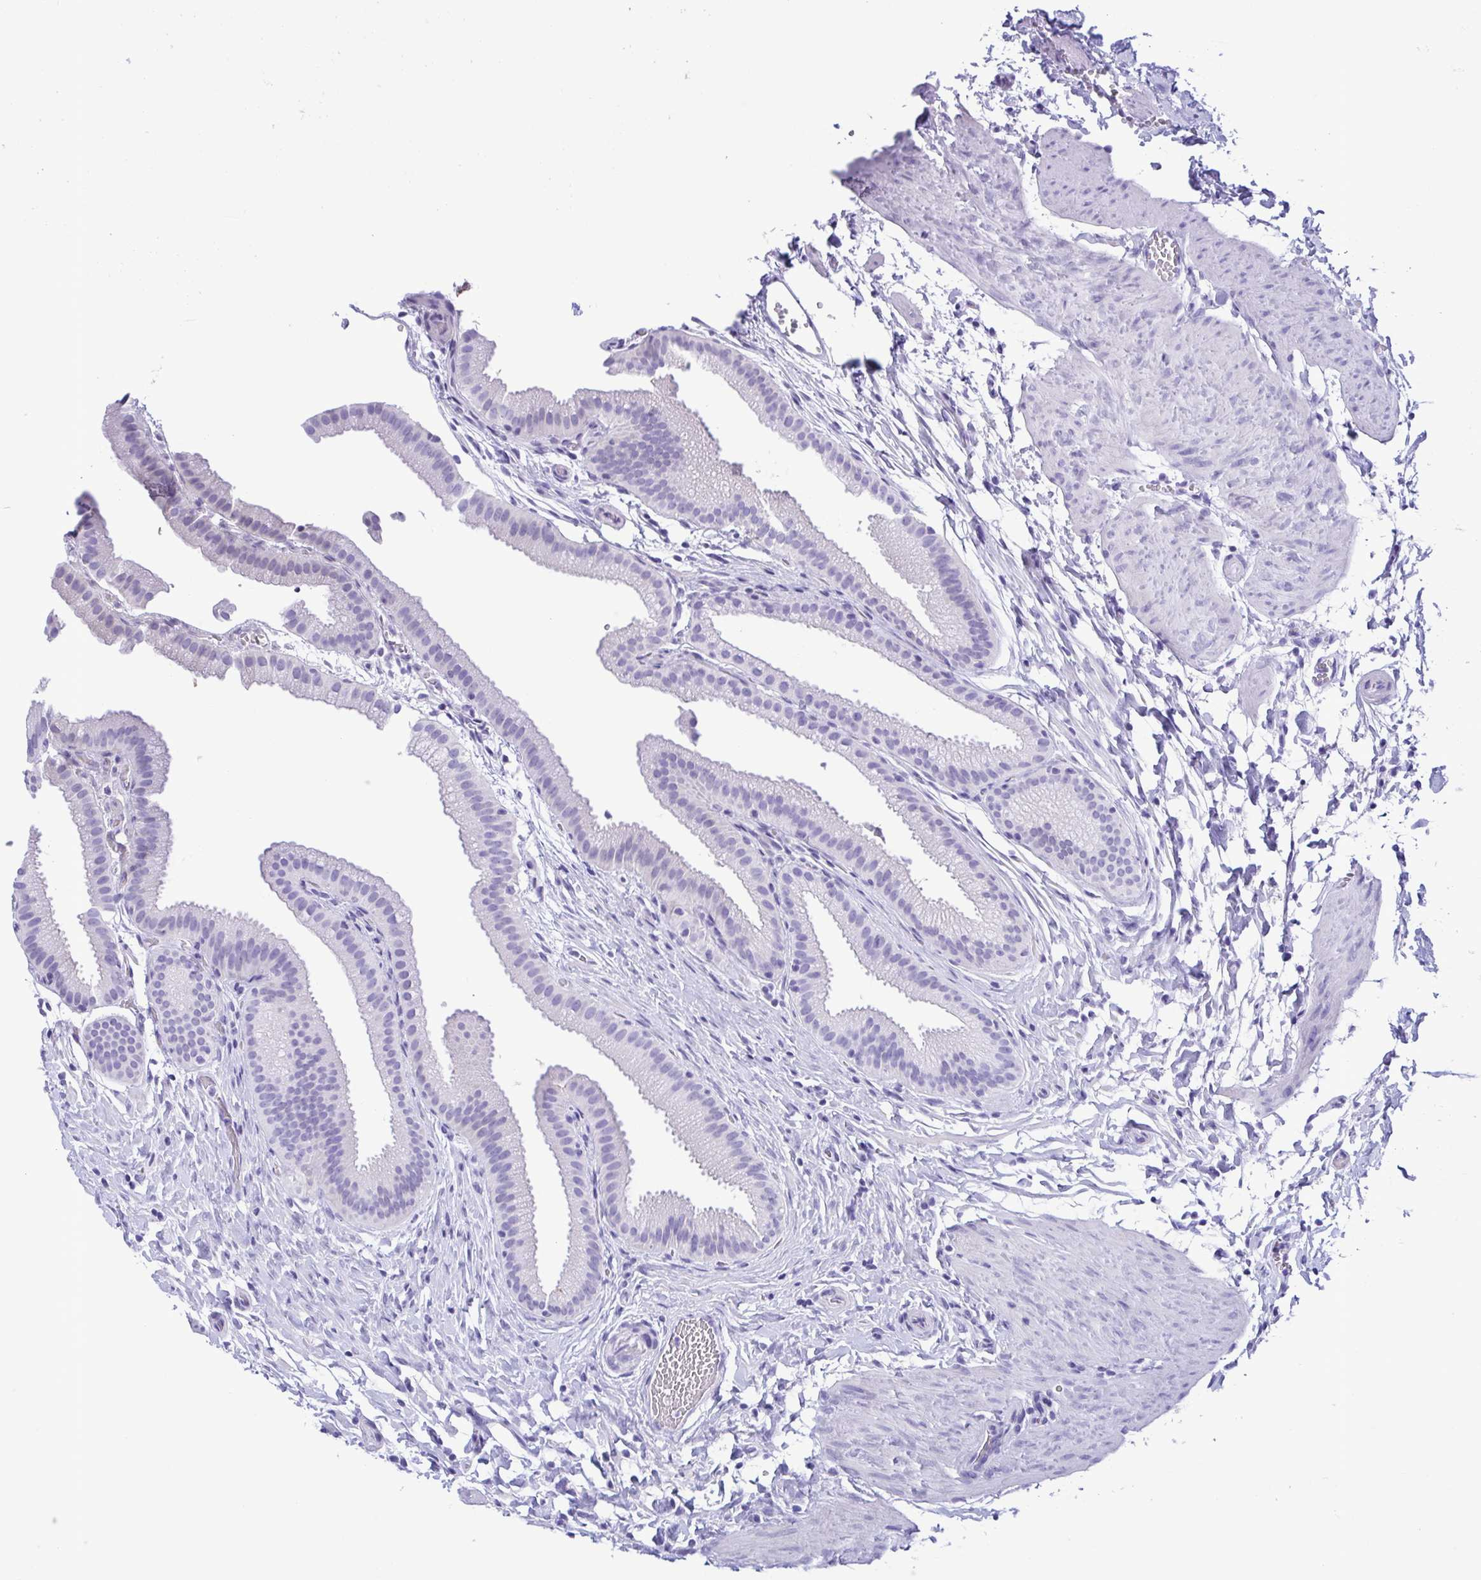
{"staining": {"intensity": "negative", "quantity": "none", "location": "none"}, "tissue": "gallbladder", "cell_type": "Glandular cells", "image_type": "normal", "snomed": [{"axis": "morphology", "description": "Normal tissue, NOS"}, {"axis": "topography", "description": "Gallbladder"}], "caption": "IHC of unremarkable human gallbladder demonstrates no expression in glandular cells. (DAB (3,3'-diaminobenzidine) IHC, high magnification).", "gene": "TSPY10", "patient": {"sex": "female", "age": 63}}